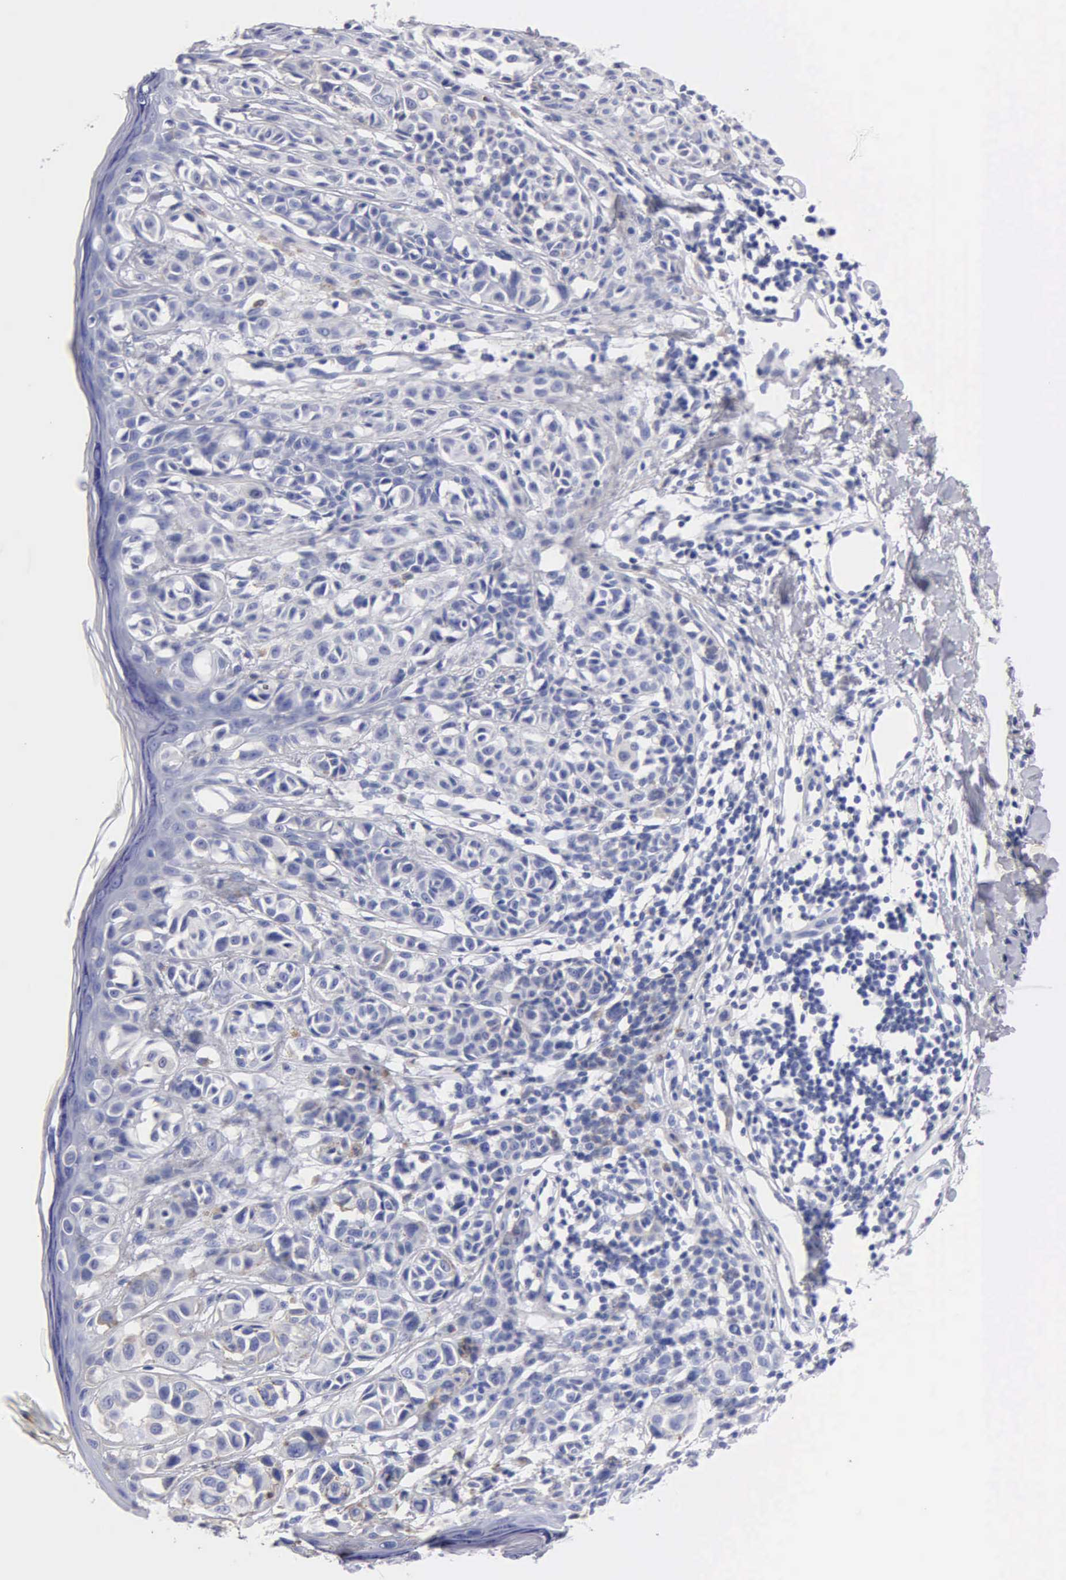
{"staining": {"intensity": "weak", "quantity": "<25%", "location": "cytoplasmic/membranous"}, "tissue": "melanoma", "cell_type": "Tumor cells", "image_type": "cancer", "snomed": [{"axis": "morphology", "description": "Malignant melanoma, NOS"}, {"axis": "topography", "description": "Skin"}], "caption": "Immunohistochemistry (IHC) of melanoma displays no positivity in tumor cells.", "gene": "CTSH", "patient": {"sex": "male", "age": 40}}